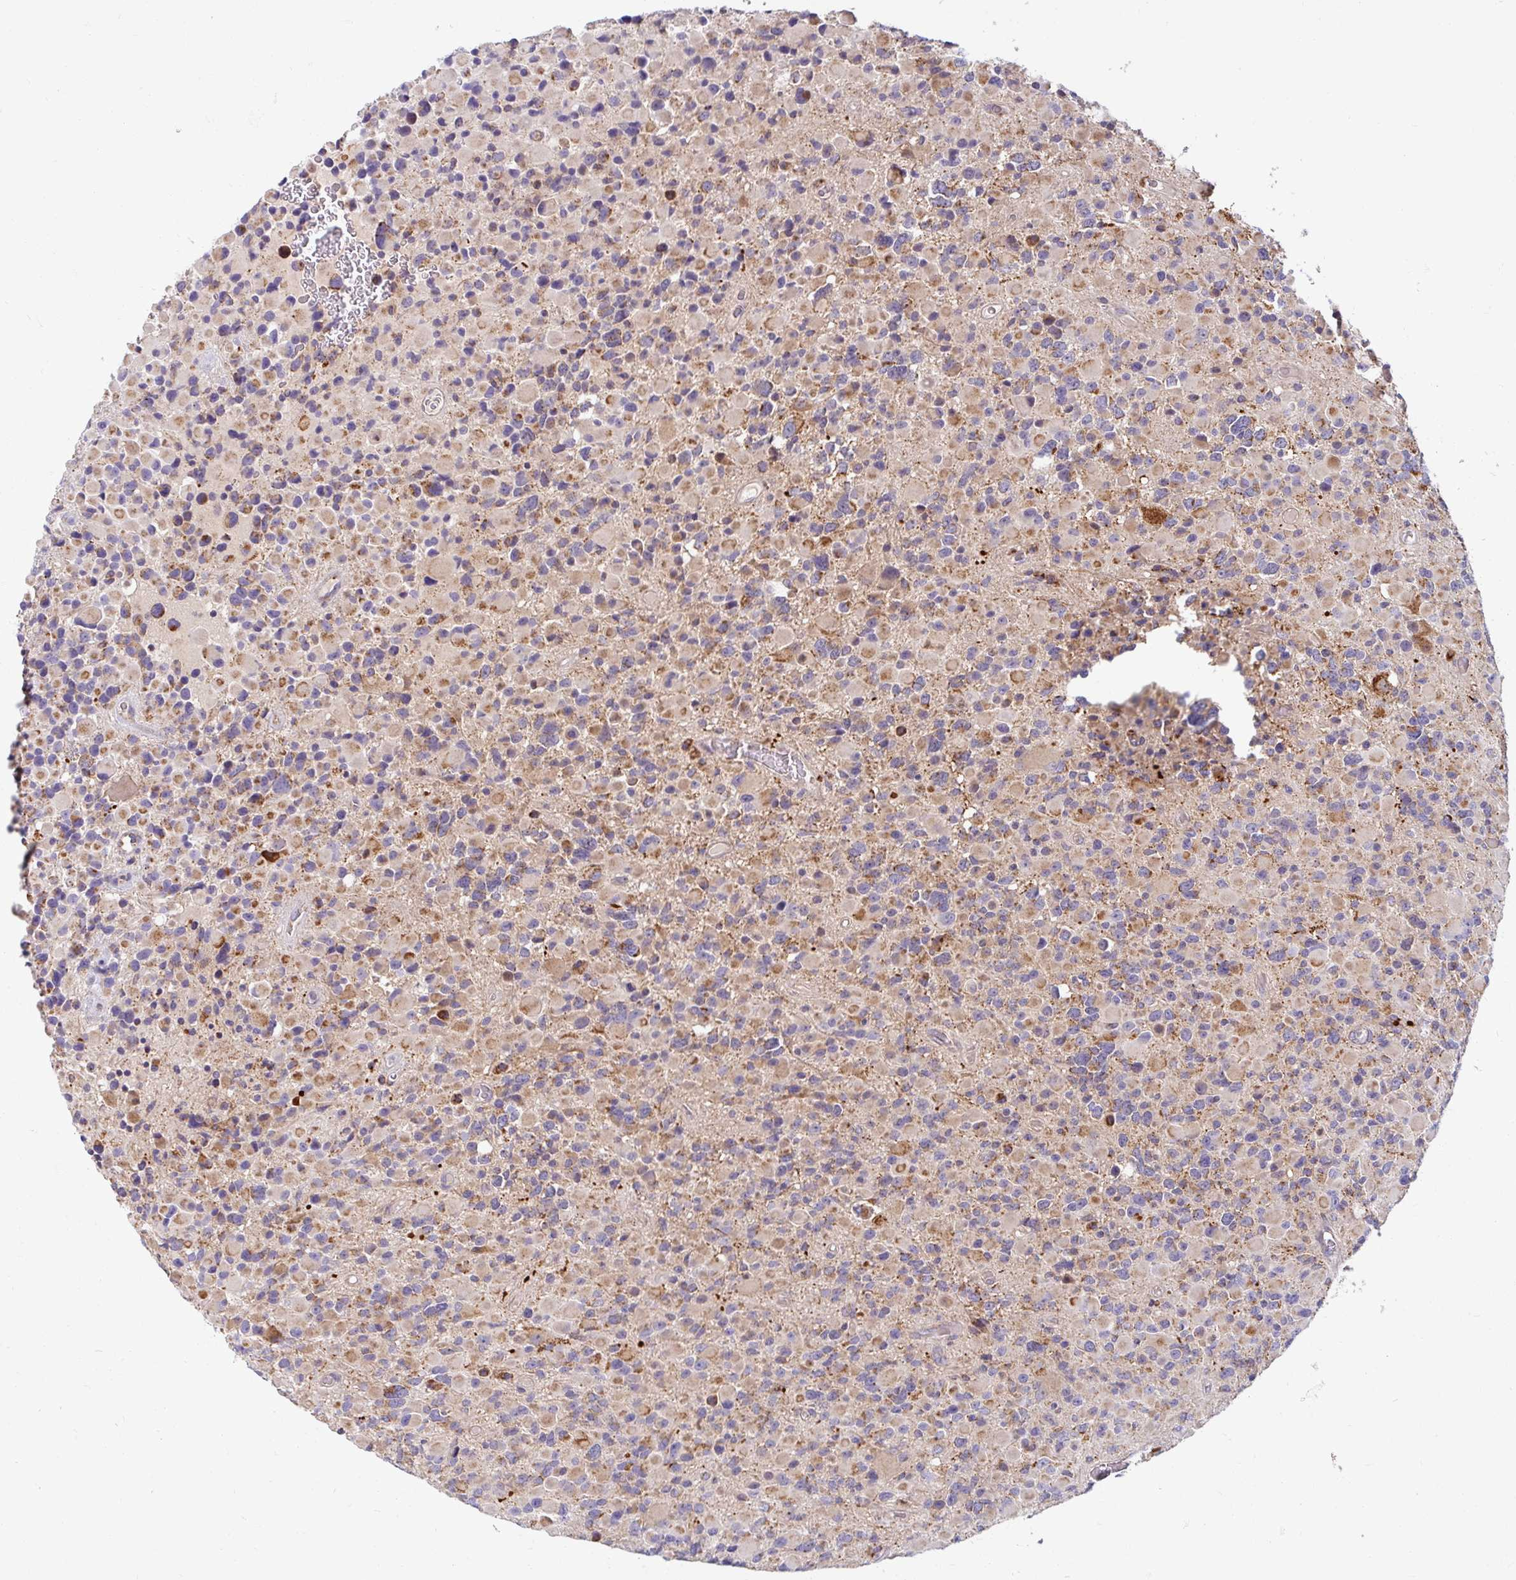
{"staining": {"intensity": "moderate", "quantity": "25%-75%", "location": "cytoplasmic/membranous"}, "tissue": "glioma", "cell_type": "Tumor cells", "image_type": "cancer", "snomed": [{"axis": "morphology", "description": "Glioma, malignant, High grade"}, {"axis": "topography", "description": "Brain"}], "caption": "An IHC image of tumor tissue is shown. Protein staining in brown highlights moderate cytoplasmic/membranous positivity in malignant glioma (high-grade) within tumor cells.", "gene": "SKP2", "patient": {"sex": "female", "age": 40}}